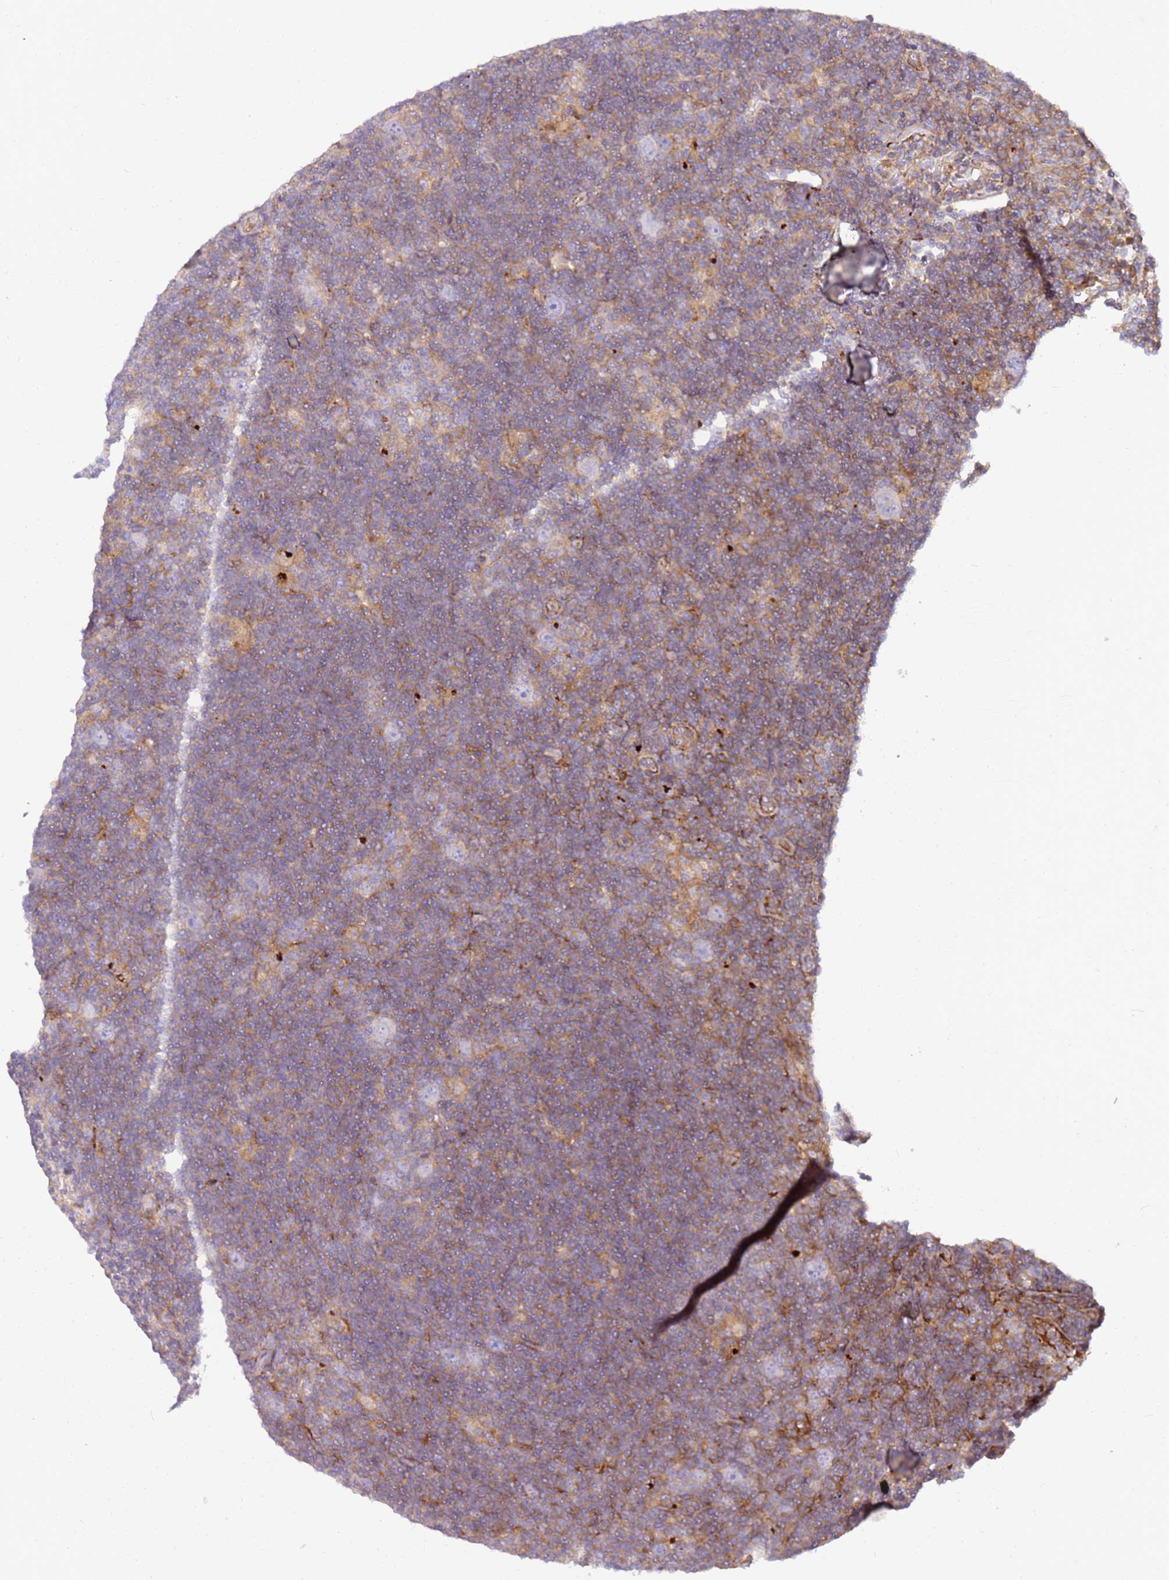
{"staining": {"intensity": "negative", "quantity": "none", "location": "none"}, "tissue": "lymphoma", "cell_type": "Tumor cells", "image_type": "cancer", "snomed": [{"axis": "morphology", "description": "Hodgkin's disease, NOS"}, {"axis": "topography", "description": "Lymph node"}], "caption": "Lymphoma stained for a protein using IHC demonstrates no staining tumor cells.", "gene": "FPR1", "patient": {"sex": "female", "age": 57}}